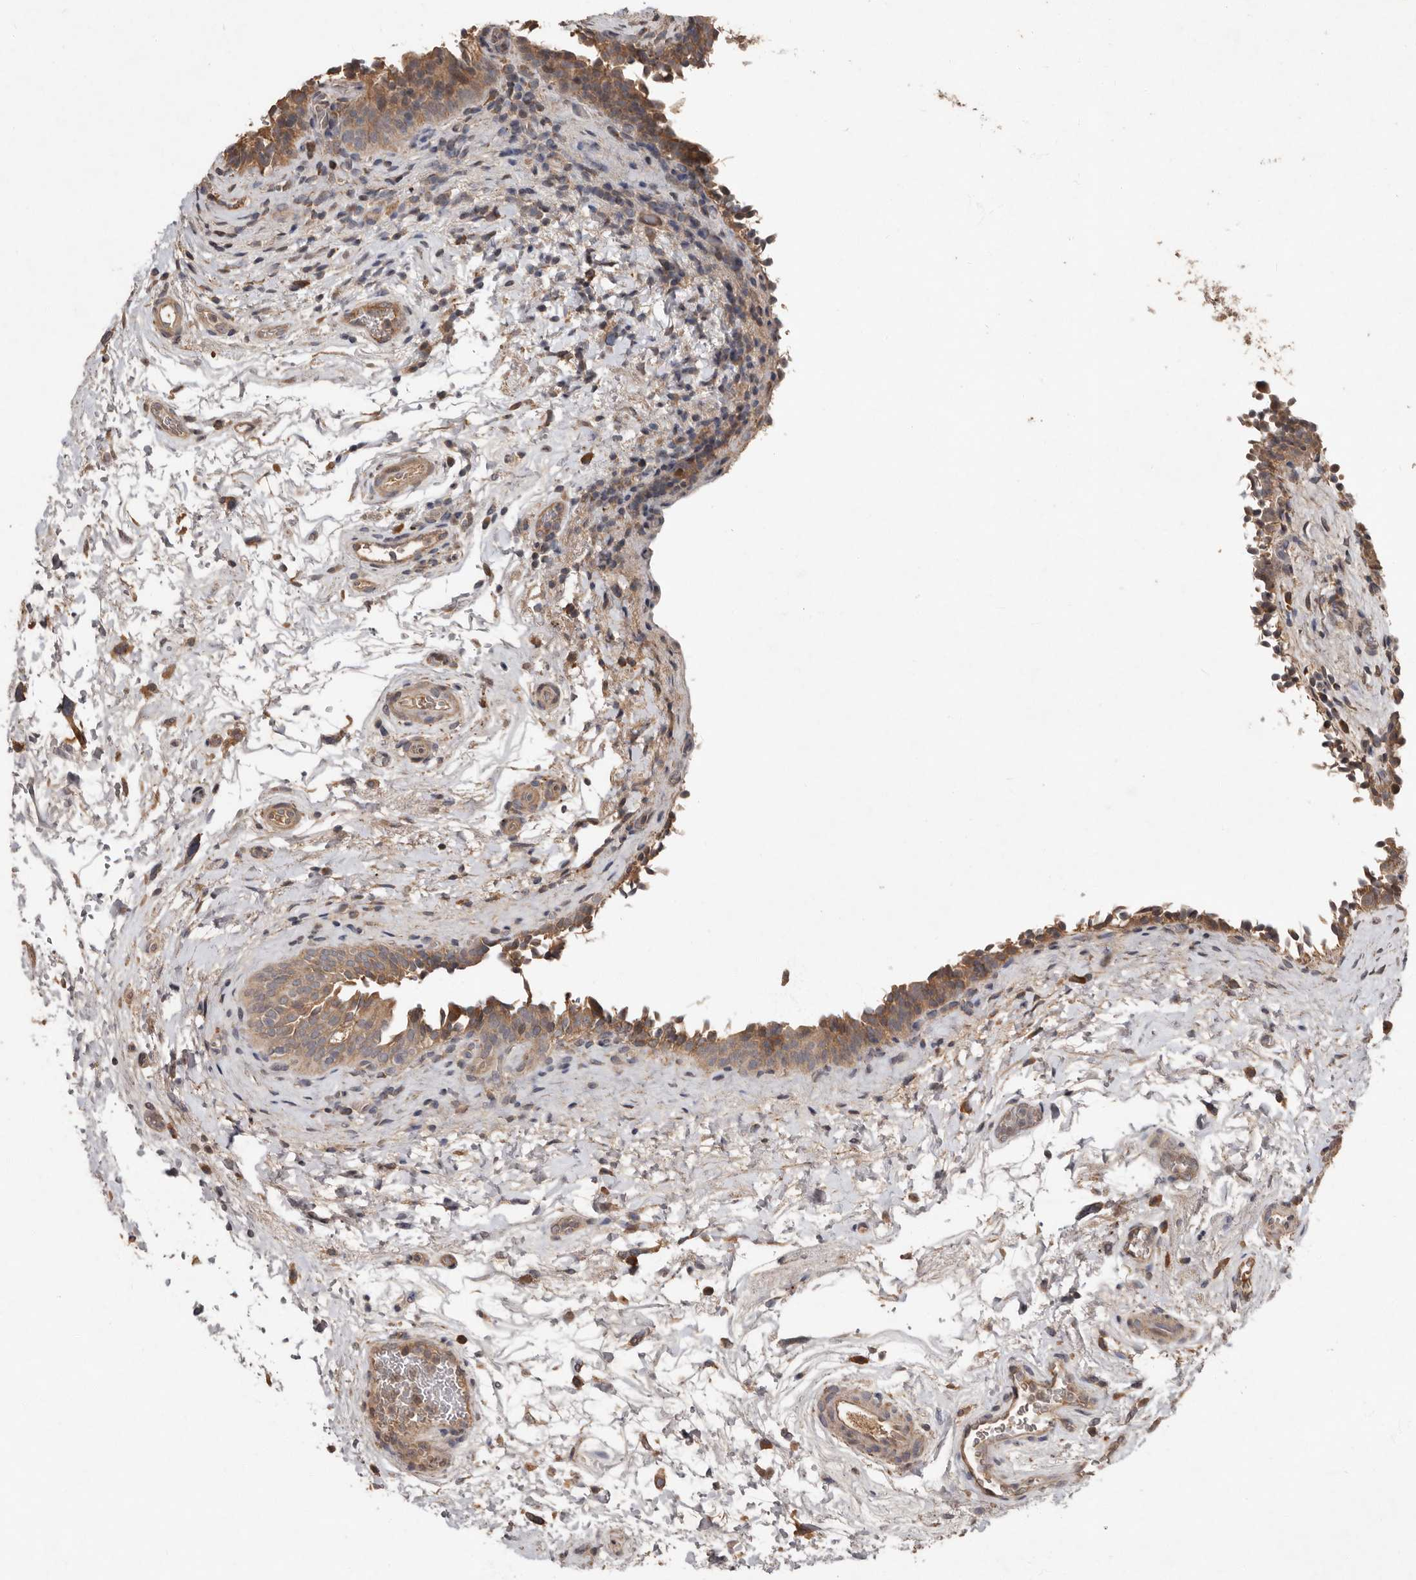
{"staining": {"intensity": "moderate", "quantity": ">75%", "location": "cytoplasmic/membranous"}, "tissue": "urinary bladder", "cell_type": "Urothelial cells", "image_type": "normal", "snomed": [{"axis": "morphology", "description": "Normal tissue, NOS"}, {"axis": "topography", "description": "Urinary bladder"}], "caption": "This image exhibits immunohistochemistry staining of unremarkable human urinary bladder, with medium moderate cytoplasmic/membranous staining in about >75% of urothelial cells.", "gene": "KIF26B", "patient": {"sex": "male", "age": 83}}